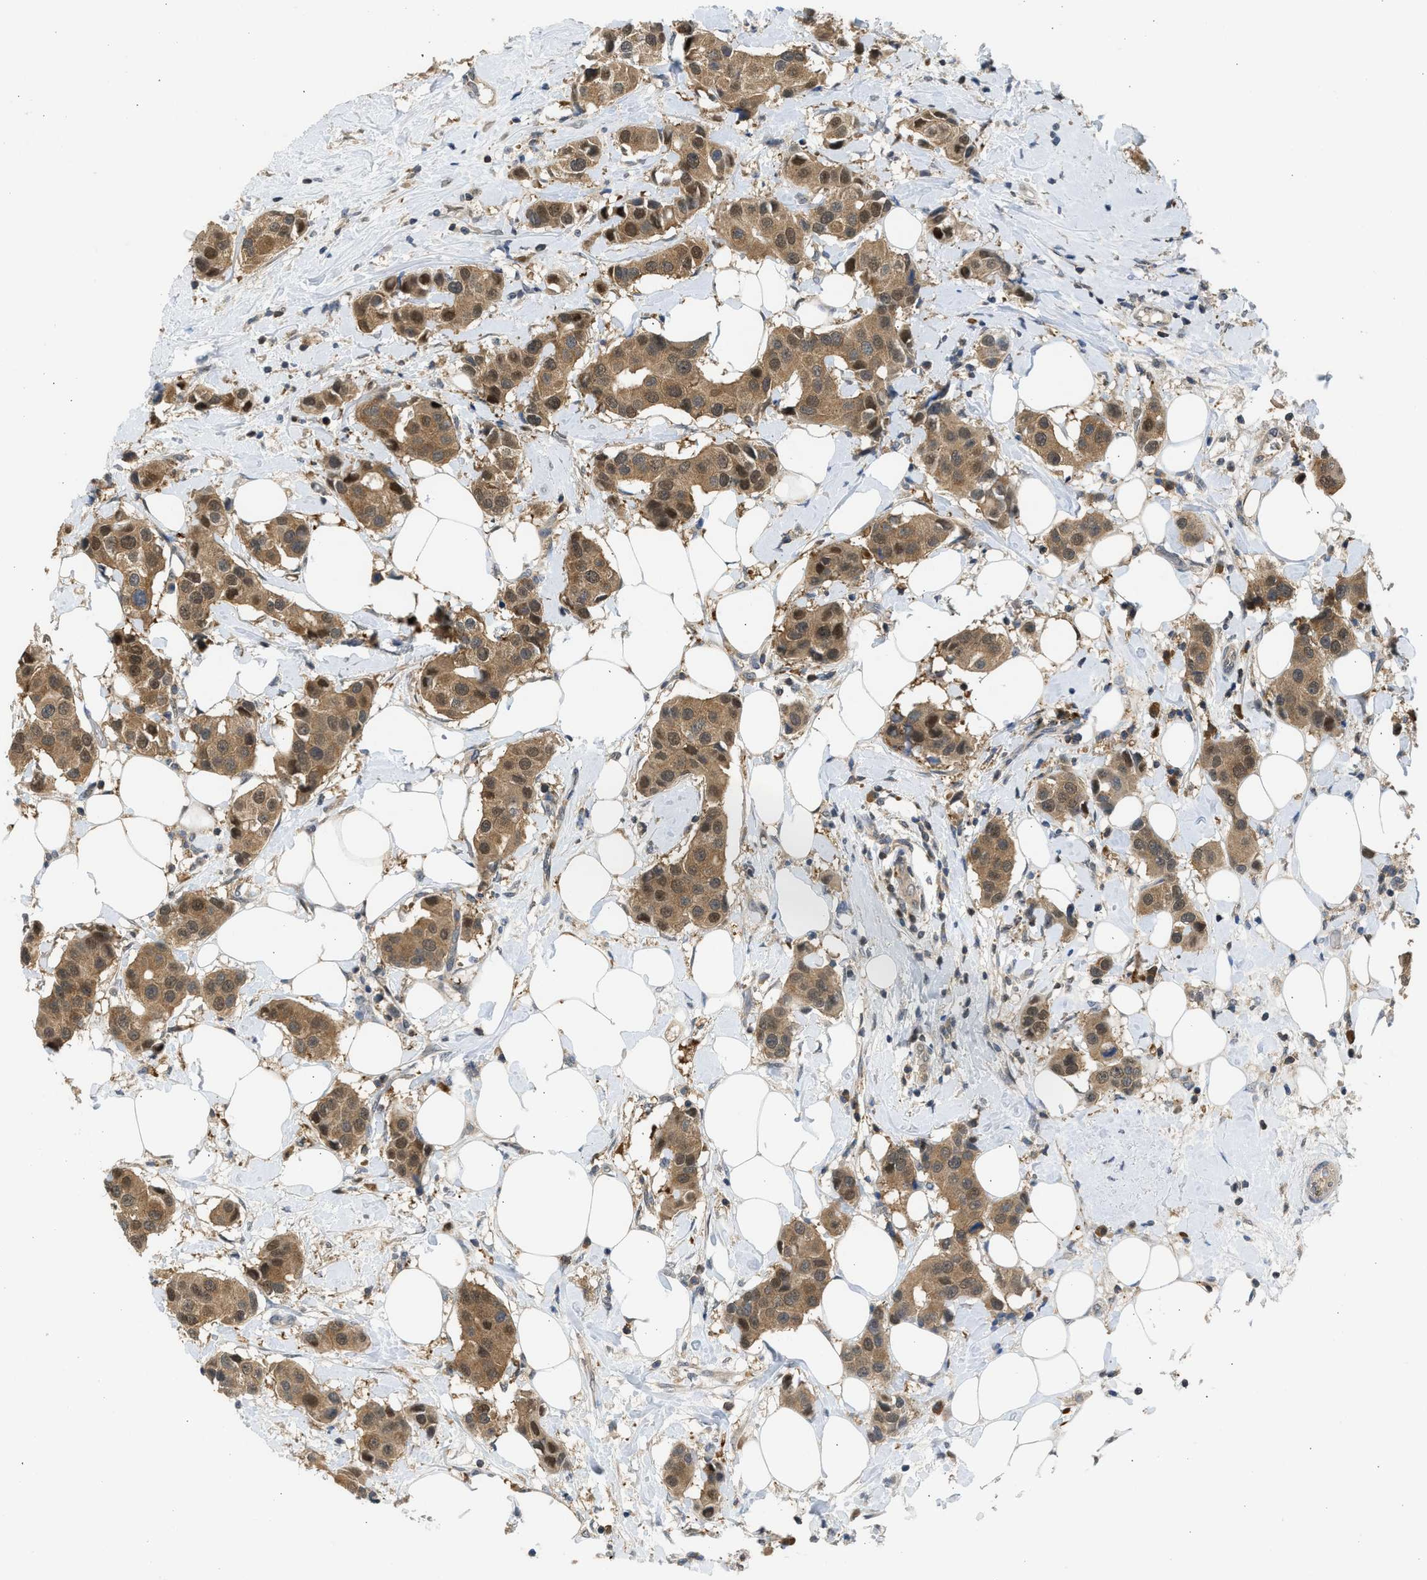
{"staining": {"intensity": "moderate", "quantity": ">75%", "location": "cytoplasmic/membranous,nuclear"}, "tissue": "breast cancer", "cell_type": "Tumor cells", "image_type": "cancer", "snomed": [{"axis": "morphology", "description": "Normal tissue, NOS"}, {"axis": "morphology", "description": "Duct carcinoma"}, {"axis": "topography", "description": "Breast"}], "caption": "DAB (3,3'-diaminobenzidine) immunohistochemical staining of human breast cancer (intraductal carcinoma) demonstrates moderate cytoplasmic/membranous and nuclear protein expression in approximately >75% of tumor cells.", "gene": "MAPK7", "patient": {"sex": "female", "age": 39}}